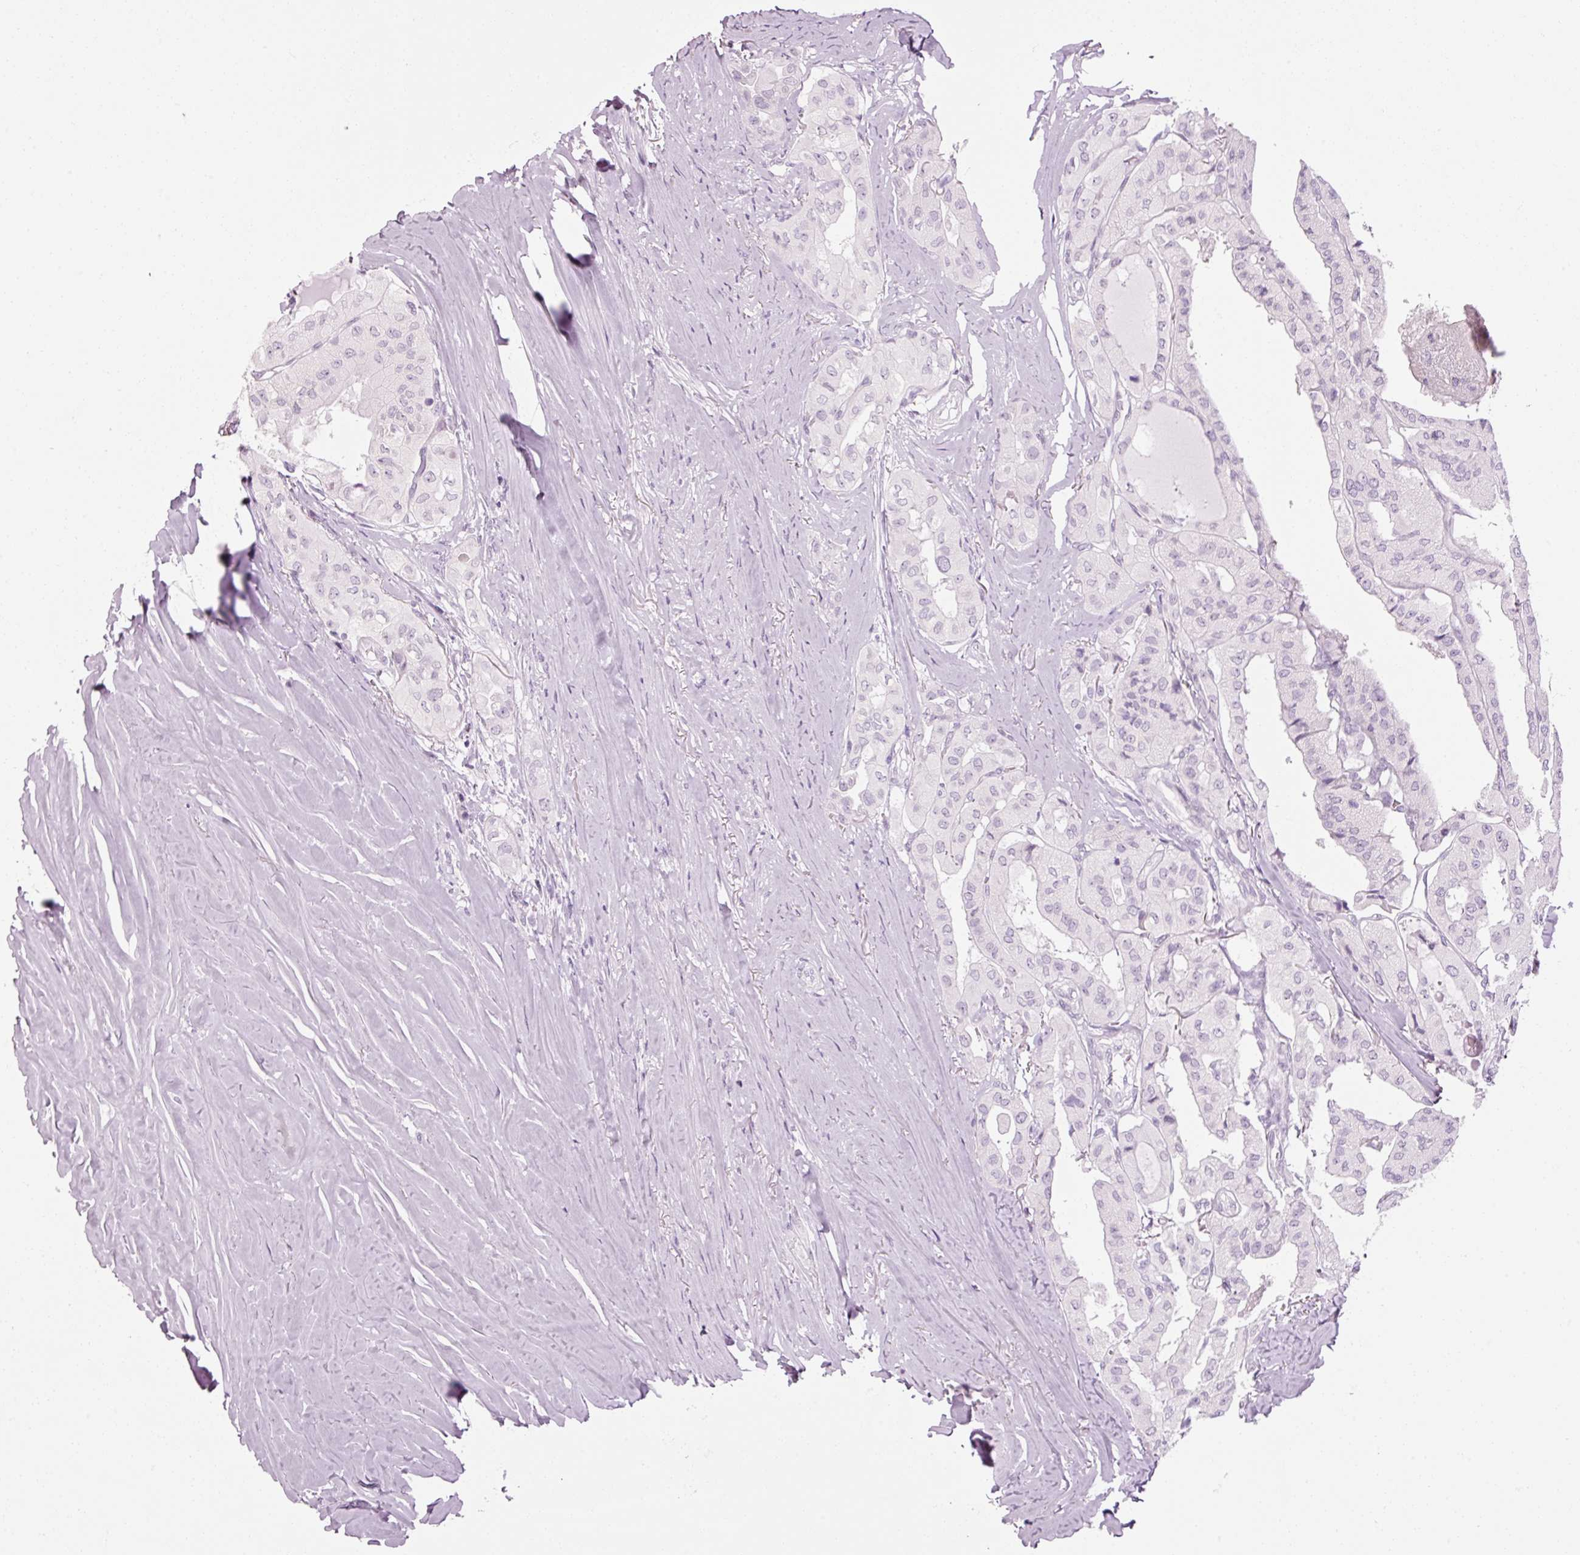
{"staining": {"intensity": "negative", "quantity": "none", "location": "none"}, "tissue": "thyroid cancer", "cell_type": "Tumor cells", "image_type": "cancer", "snomed": [{"axis": "morphology", "description": "Papillary adenocarcinoma, NOS"}, {"axis": "topography", "description": "Thyroid gland"}], "caption": "This is an immunohistochemistry photomicrograph of thyroid cancer. There is no expression in tumor cells.", "gene": "ANKRD20A1", "patient": {"sex": "female", "age": 59}}